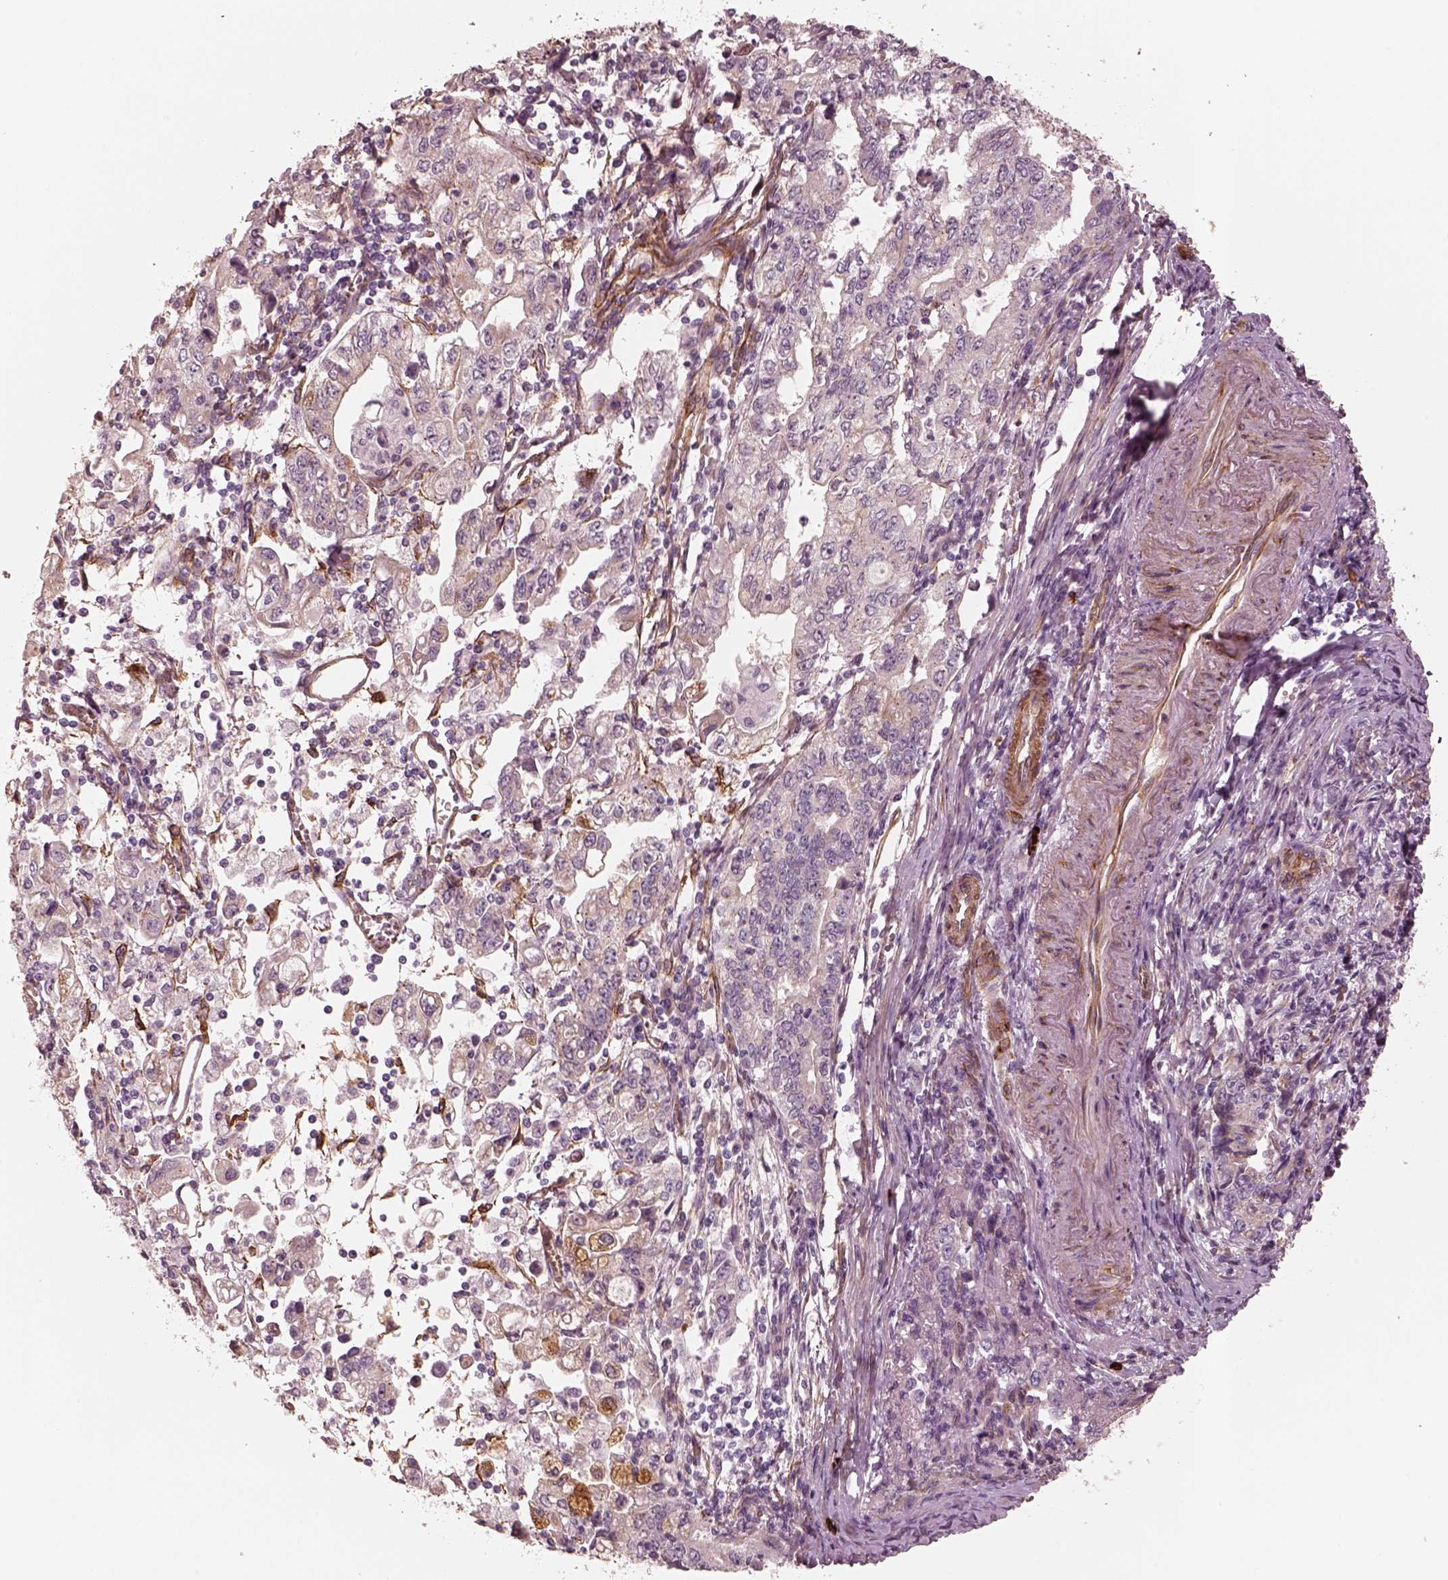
{"staining": {"intensity": "negative", "quantity": "none", "location": "none"}, "tissue": "stomach cancer", "cell_type": "Tumor cells", "image_type": "cancer", "snomed": [{"axis": "morphology", "description": "Adenocarcinoma, NOS"}, {"axis": "topography", "description": "Stomach, lower"}], "caption": "Image shows no significant protein positivity in tumor cells of stomach cancer (adenocarcinoma).", "gene": "CRYM", "patient": {"sex": "female", "age": 72}}